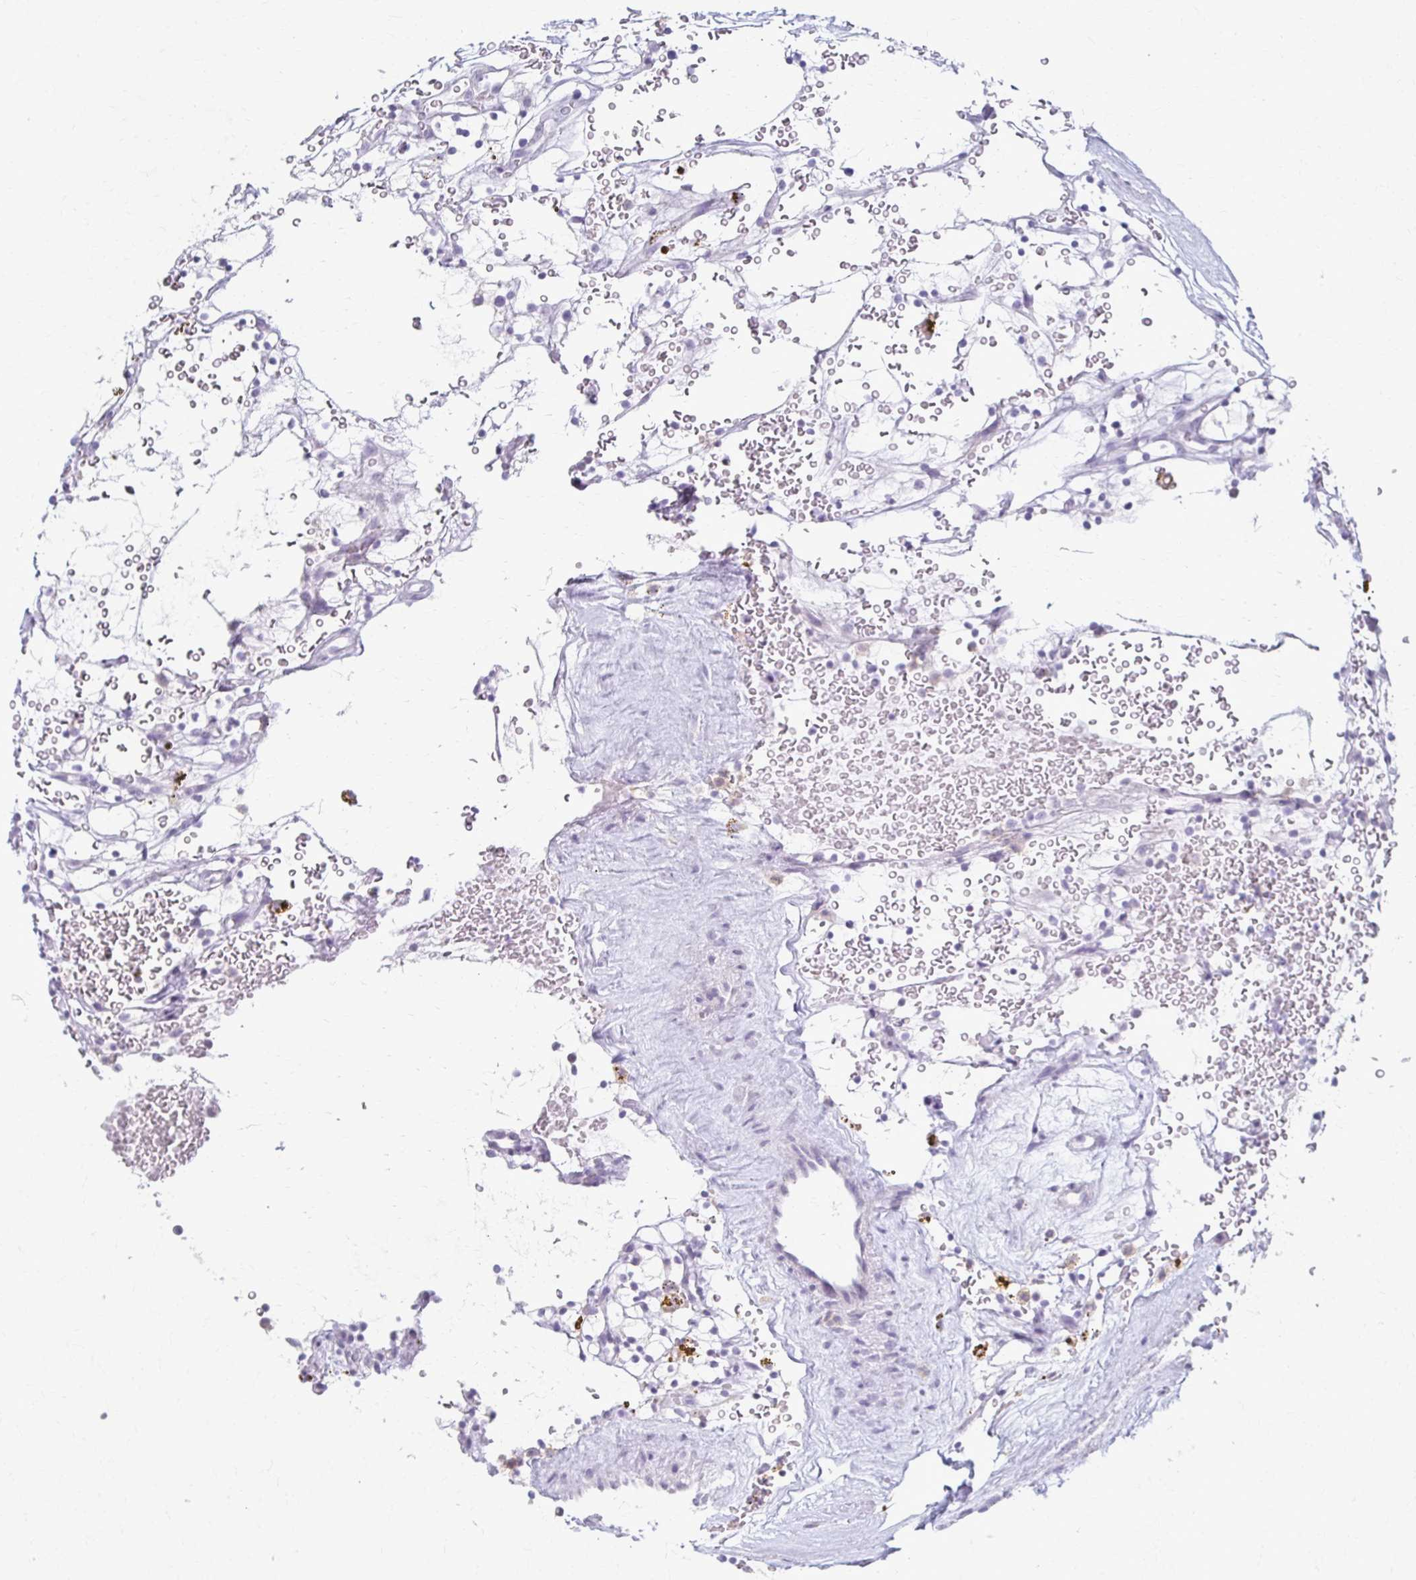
{"staining": {"intensity": "negative", "quantity": "none", "location": "none"}, "tissue": "renal cancer", "cell_type": "Tumor cells", "image_type": "cancer", "snomed": [{"axis": "morphology", "description": "Adenocarcinoma, NOS"}, {"axis": "topography", "description": "Kidney"}], "caption": "IHC photomicrograph of human adenocarcinoma (renal) stained for a protein (brown), which demonstrates no positivity in tumor cells. (Stains: DAB (3,3'-diaminobenzidine) immunohistochemistry with hematoxylin counter stain, Microscopy: brightfield microscopy at high magnification).", "gene": "FCGR2B", "patient": {"sex": "female", "age": 64}}